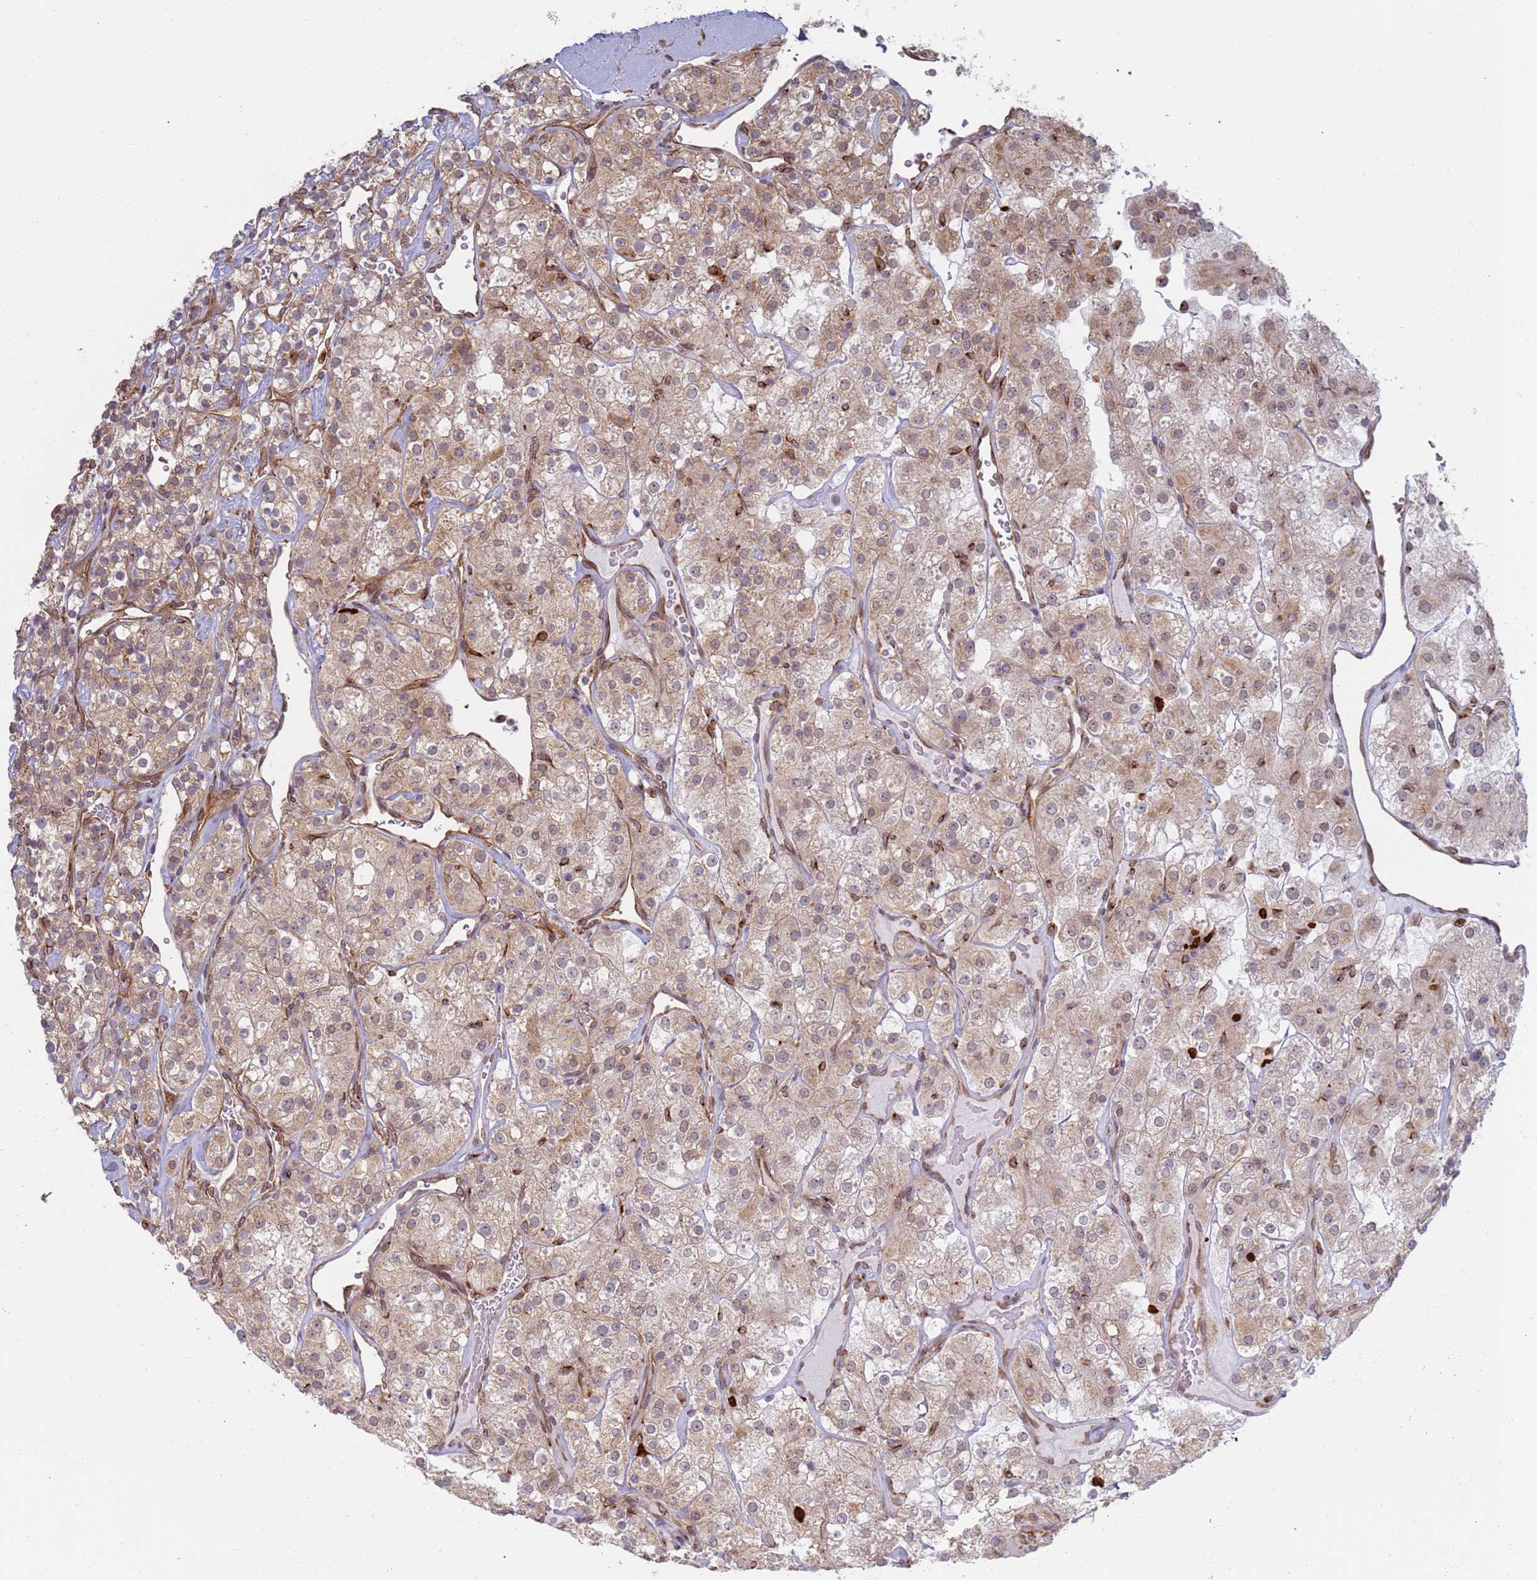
{"staining": {"intensity": "weak", "quantity": ">75%", "location": "cytoplasmic/membranous"}, "tissue": "renal cancer", "cell_type": "Tumor cells", "image_type": "cancer", "snomed": [{"axis": "morphology", "description": "Adenocarcinoma, NOS"}, {"axis": "topography", "description": "Kidney"}], "caption": "The micrograph exhibits immunohistochemical staining of renal cancer (adenocarcinoma). There is weak cytoplasmic/membranous expression is present in about >75% of tumor cells.", "gene": "CEP170", "patient": {"sex": "male", "age": 77}}